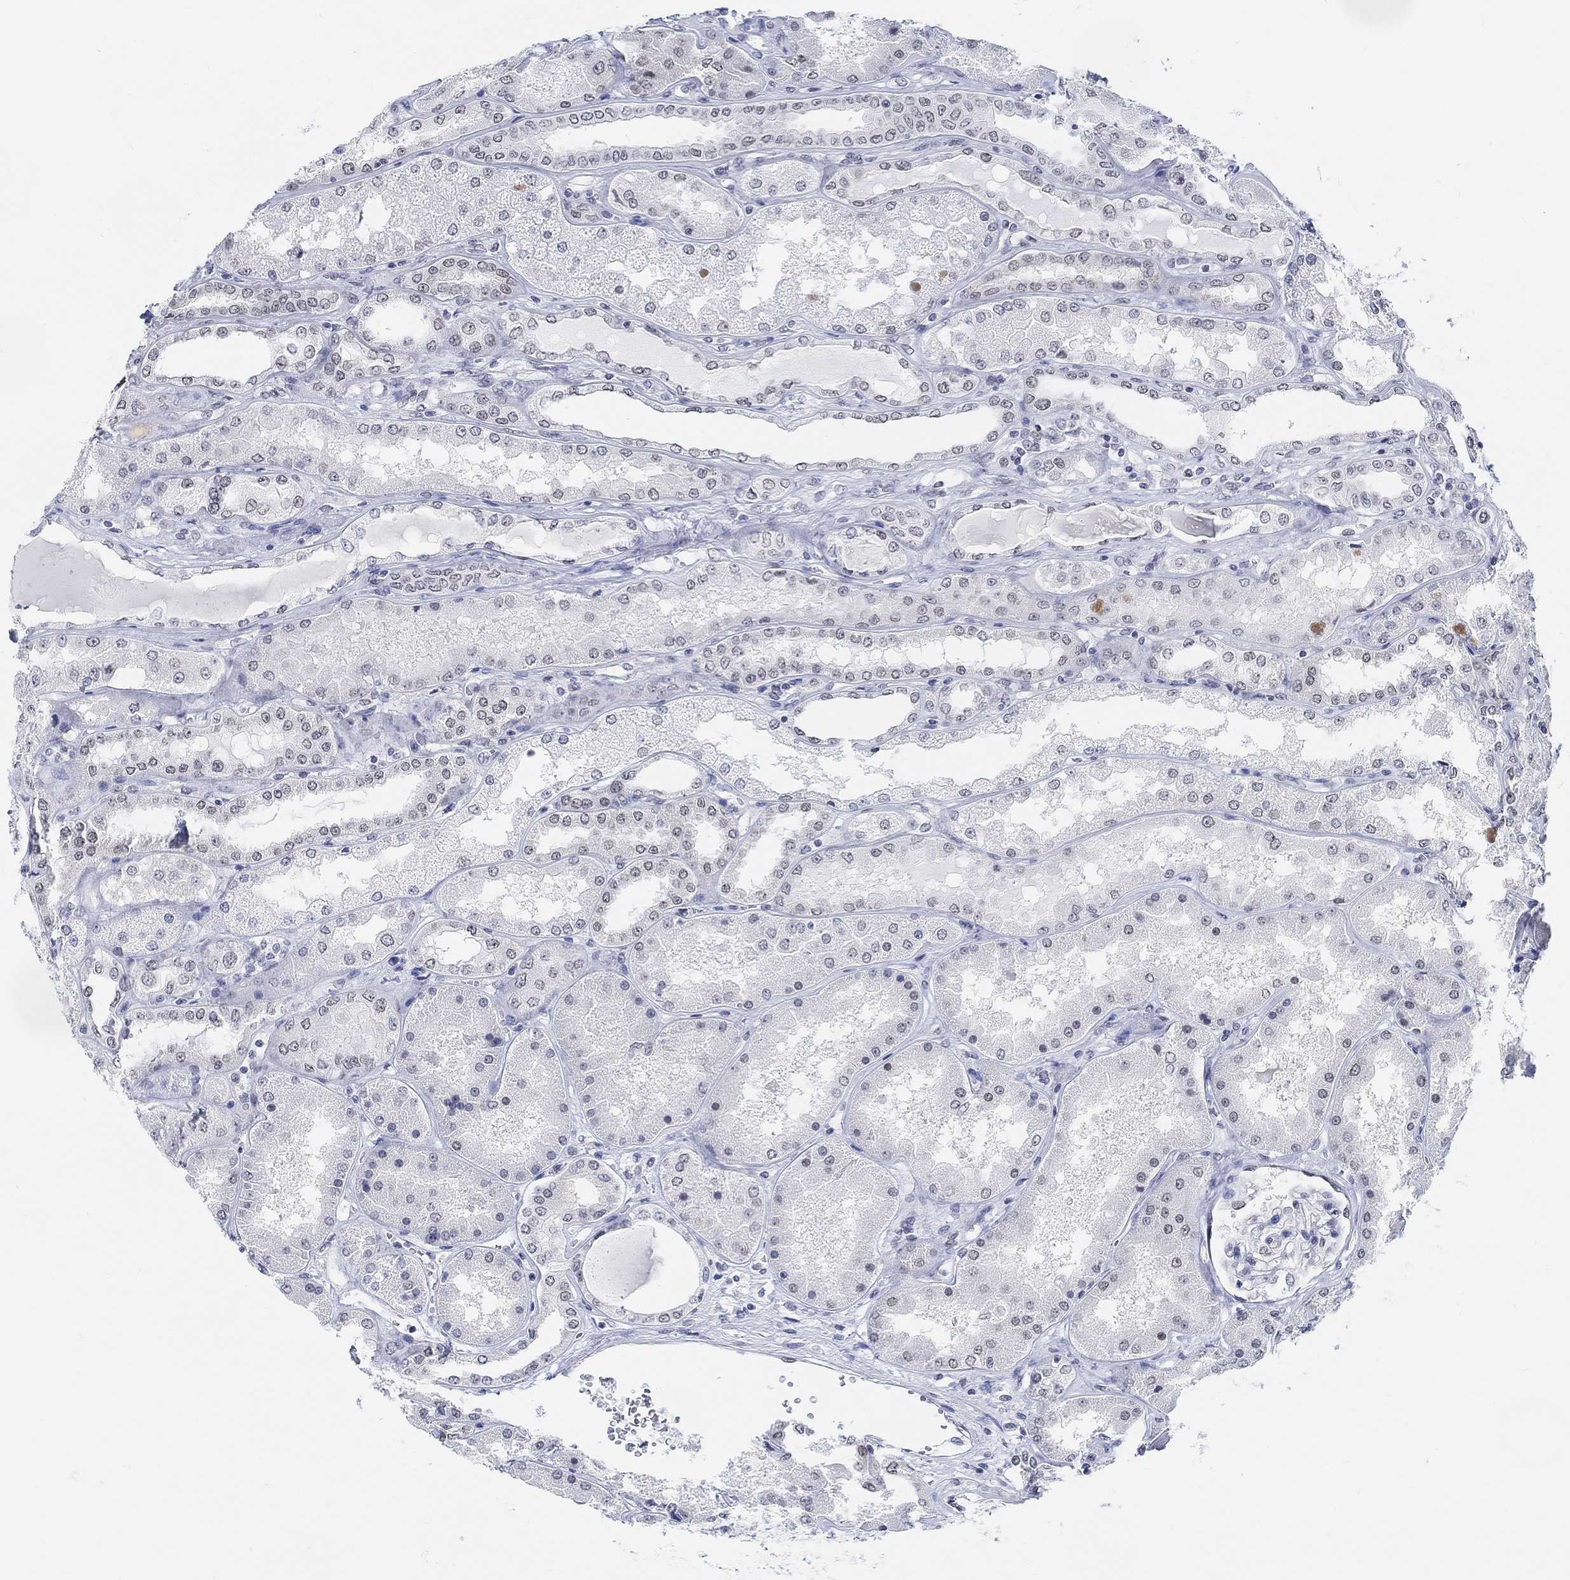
{"staining": {"intensity": "weak", "quantity": "<25%", "location": "nuclear"}, "tissue": "kidney", "cell_type": "Cells in glomeruli", "image_type": "normal", "snomed": [{"axis": "morphology", "description": "Normal tissue, NOS"}, {"axis": "topography", "description": "Kidney"}], "caption": "A histopathology image of kidney stained for a protein shows no brown staining in cells in glomeruli. (Brightfield microscopy of DAB (3,3'-diaminobenzidine) immunohistochemistry at high magnification).", "gene": "PURG", "patient": {"sex": "female", "age": 56}}